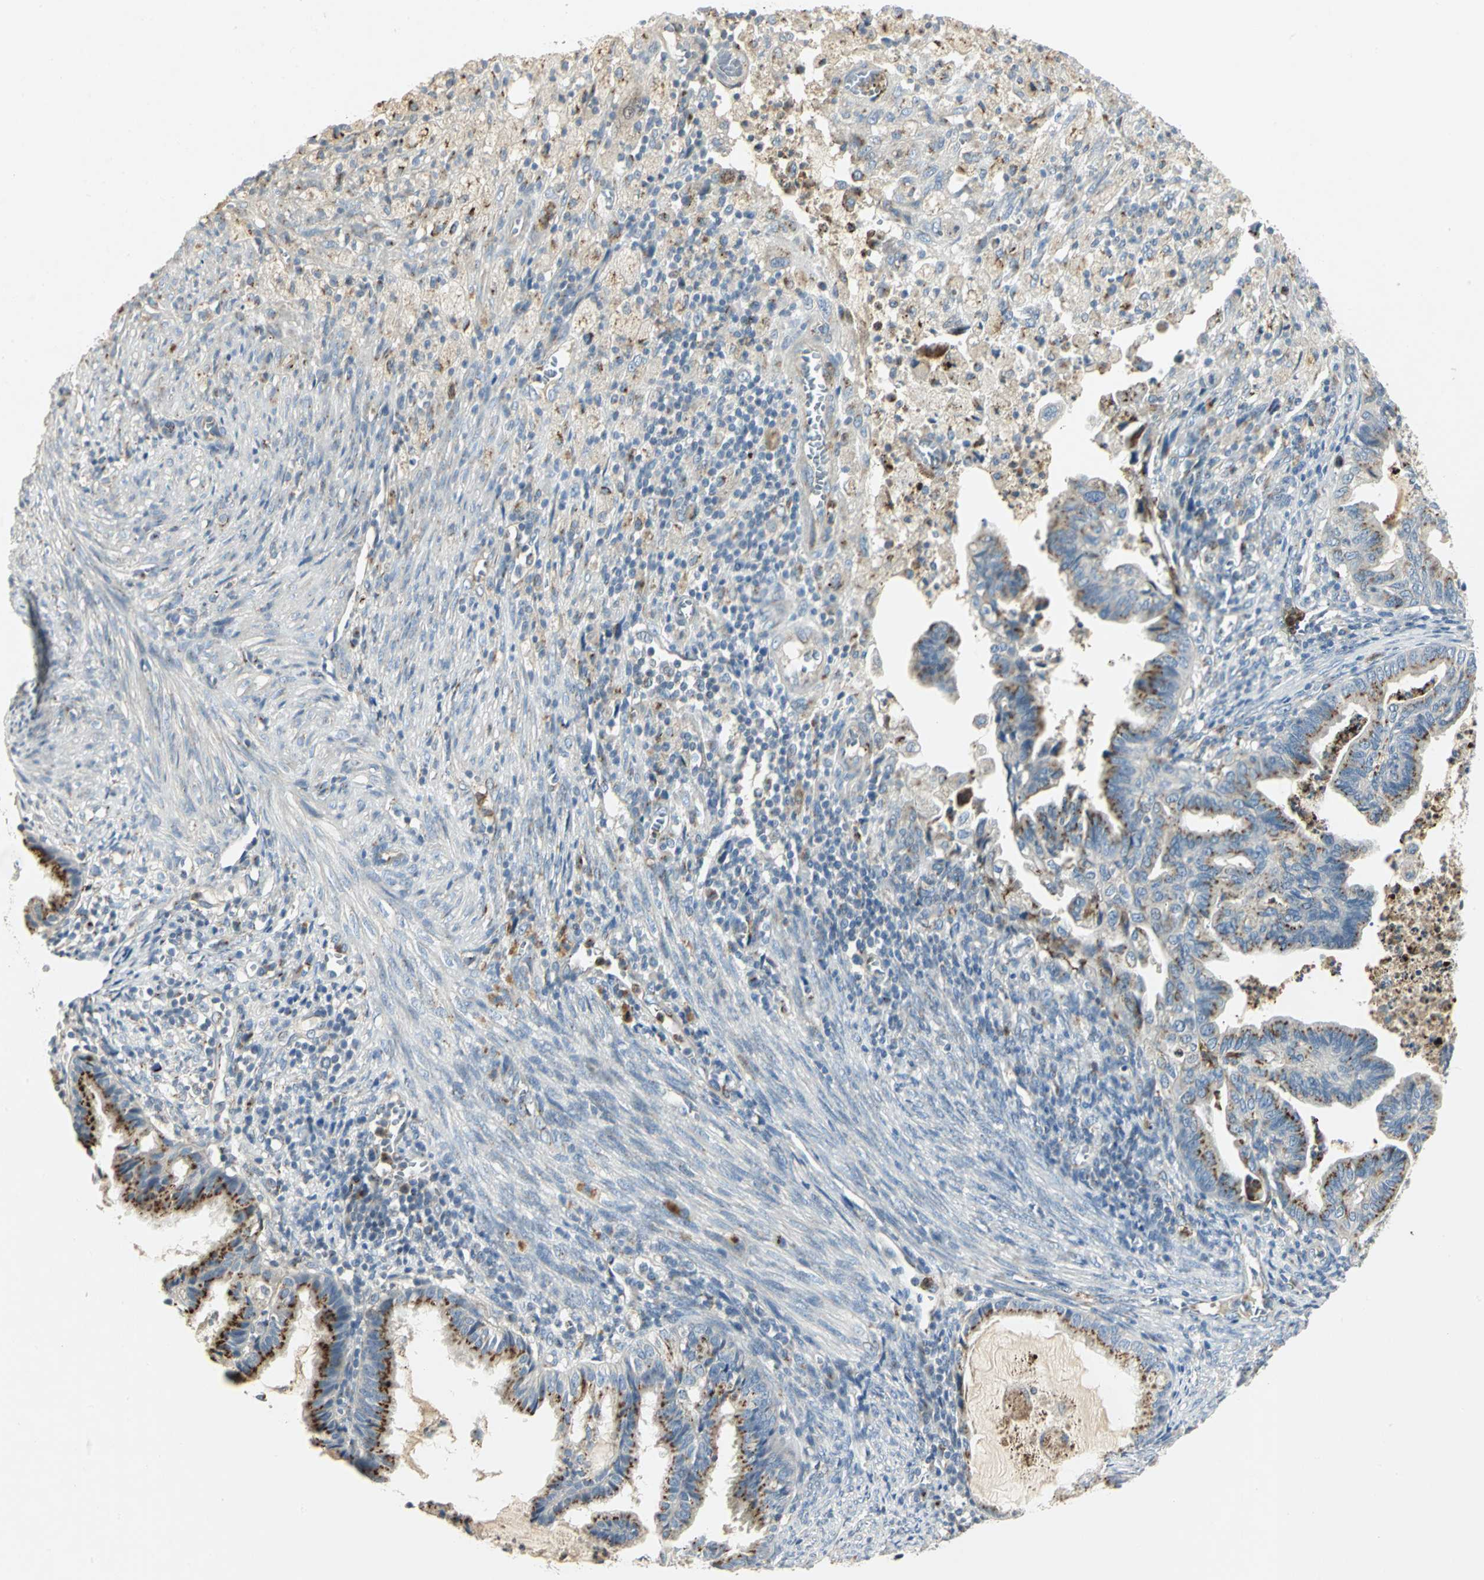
{"staining": {"intensity": "strong", "quantity": ">75%", "location": "cytoplasmic/membranous"}, "tissue": "cervical cancer", "cell_type": "Tumor cells", "image_type": "cancer", "snomed": [{"axis": "morphology", "description": "Normal tissue, NOS"}, {"axis": "morphology", "description": "Adenocarcinoma, NOS"}, {"axis": "topography", "description": "Cervix"}, {"axis": "topography", "description": "Endometrium"}], "caption": "Cervical cancer stained for a protein (brown) exhibits strong cytoplasmic/membranous positive staining in approximately >75% of tumor cells.", "gene": "TM9SF2", "patient": {"sex": "female", "age": 86}}